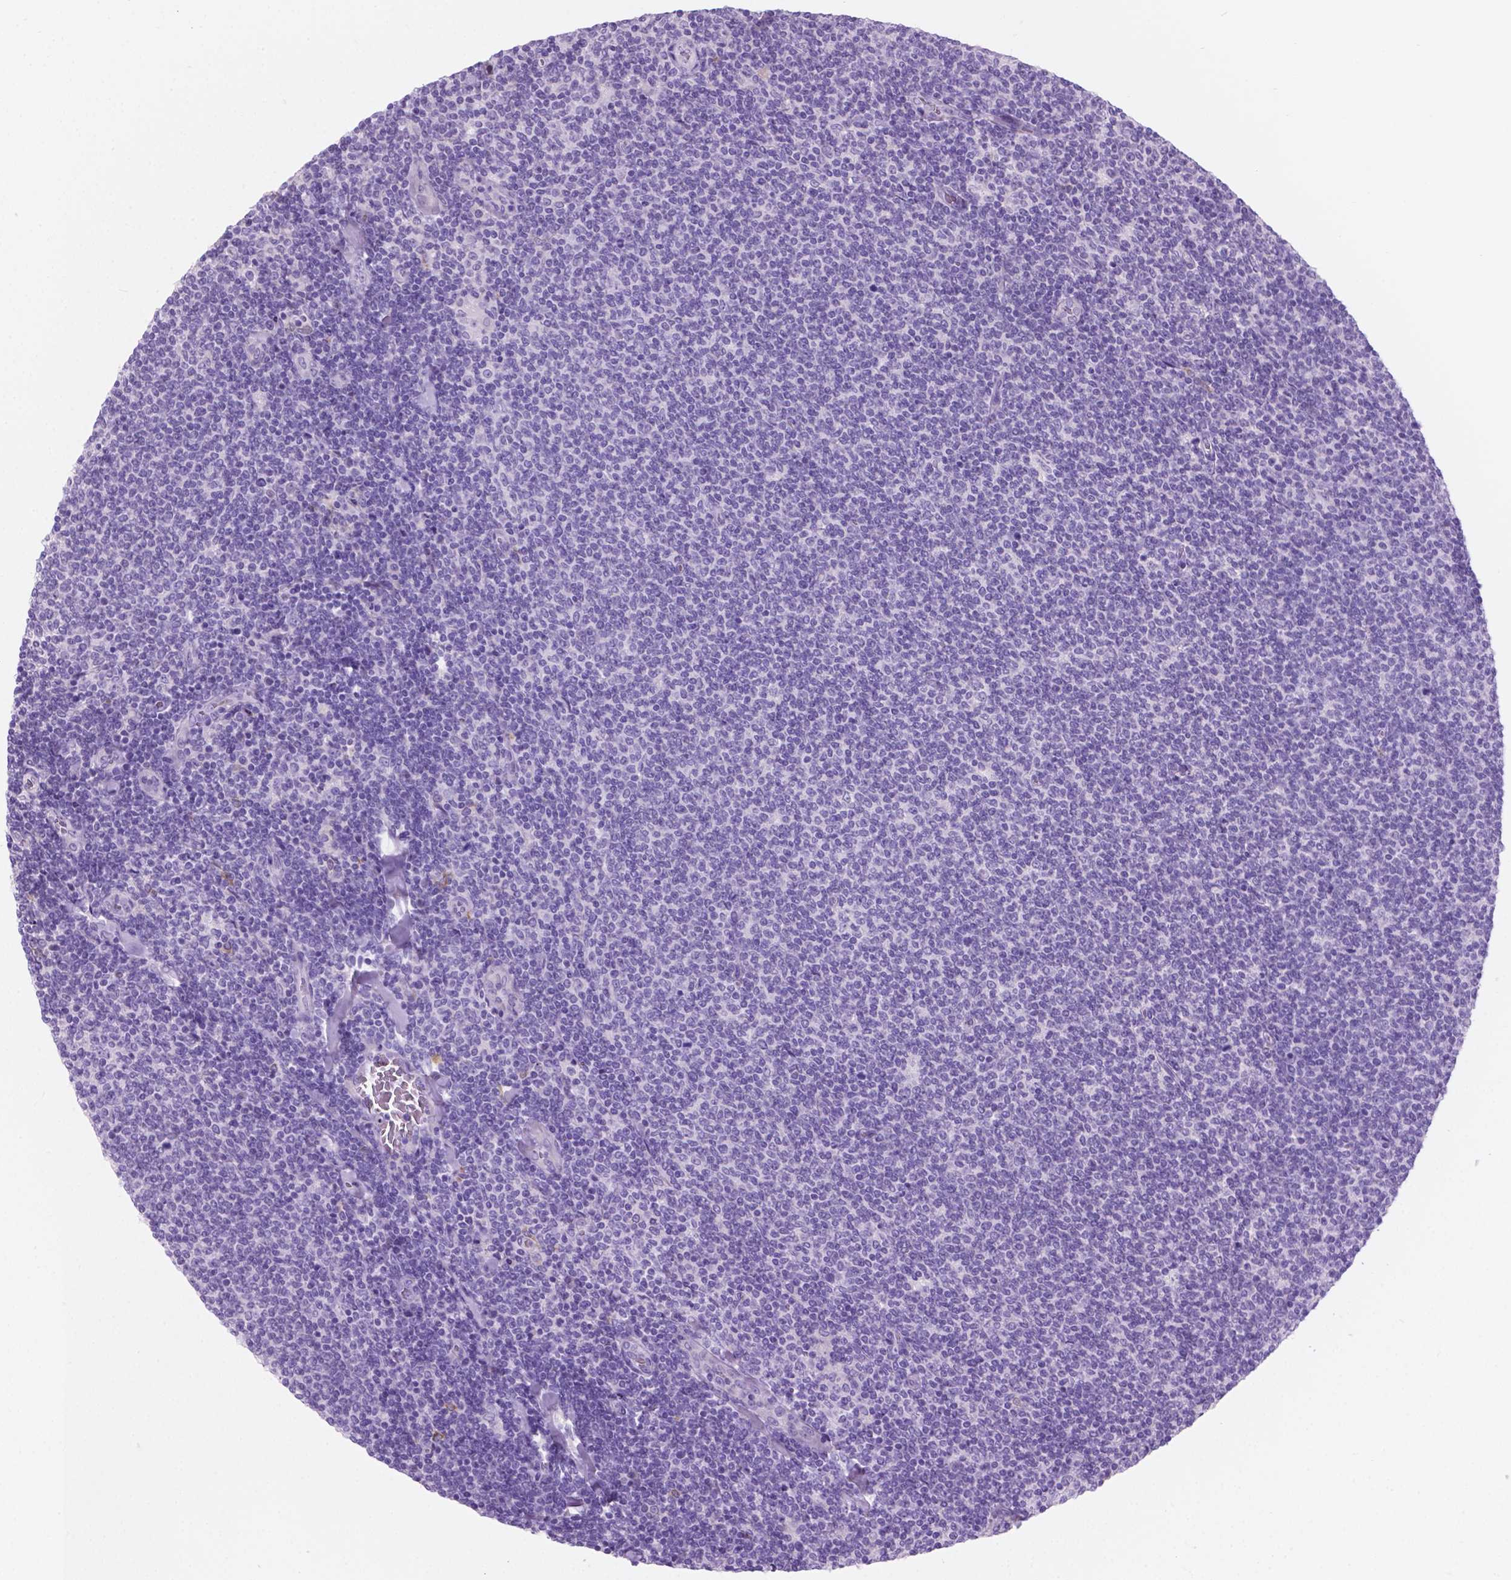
{"staining": {"intensity": "negative", "quantity": "none", "location": "none"}, "tissue": "lymphoma", "cell_type": "Tumor cells", "image_type": "cancer", "snomed": [{"axis": "morphology", "description": "Malignant lymphoma, non-Hodgkin's type, Low grade"}, {"axis": "topography", "description": "Lymph node"}], "caption": "Malignant lymphoma, non-Hodgkin's type (low-grade) stained for a protein using immunohistochemistry (IHC) exhibits no positivity tumor cells.", "gene": "GRIN2B", "patient": {"sex": "male", "age": 52}}